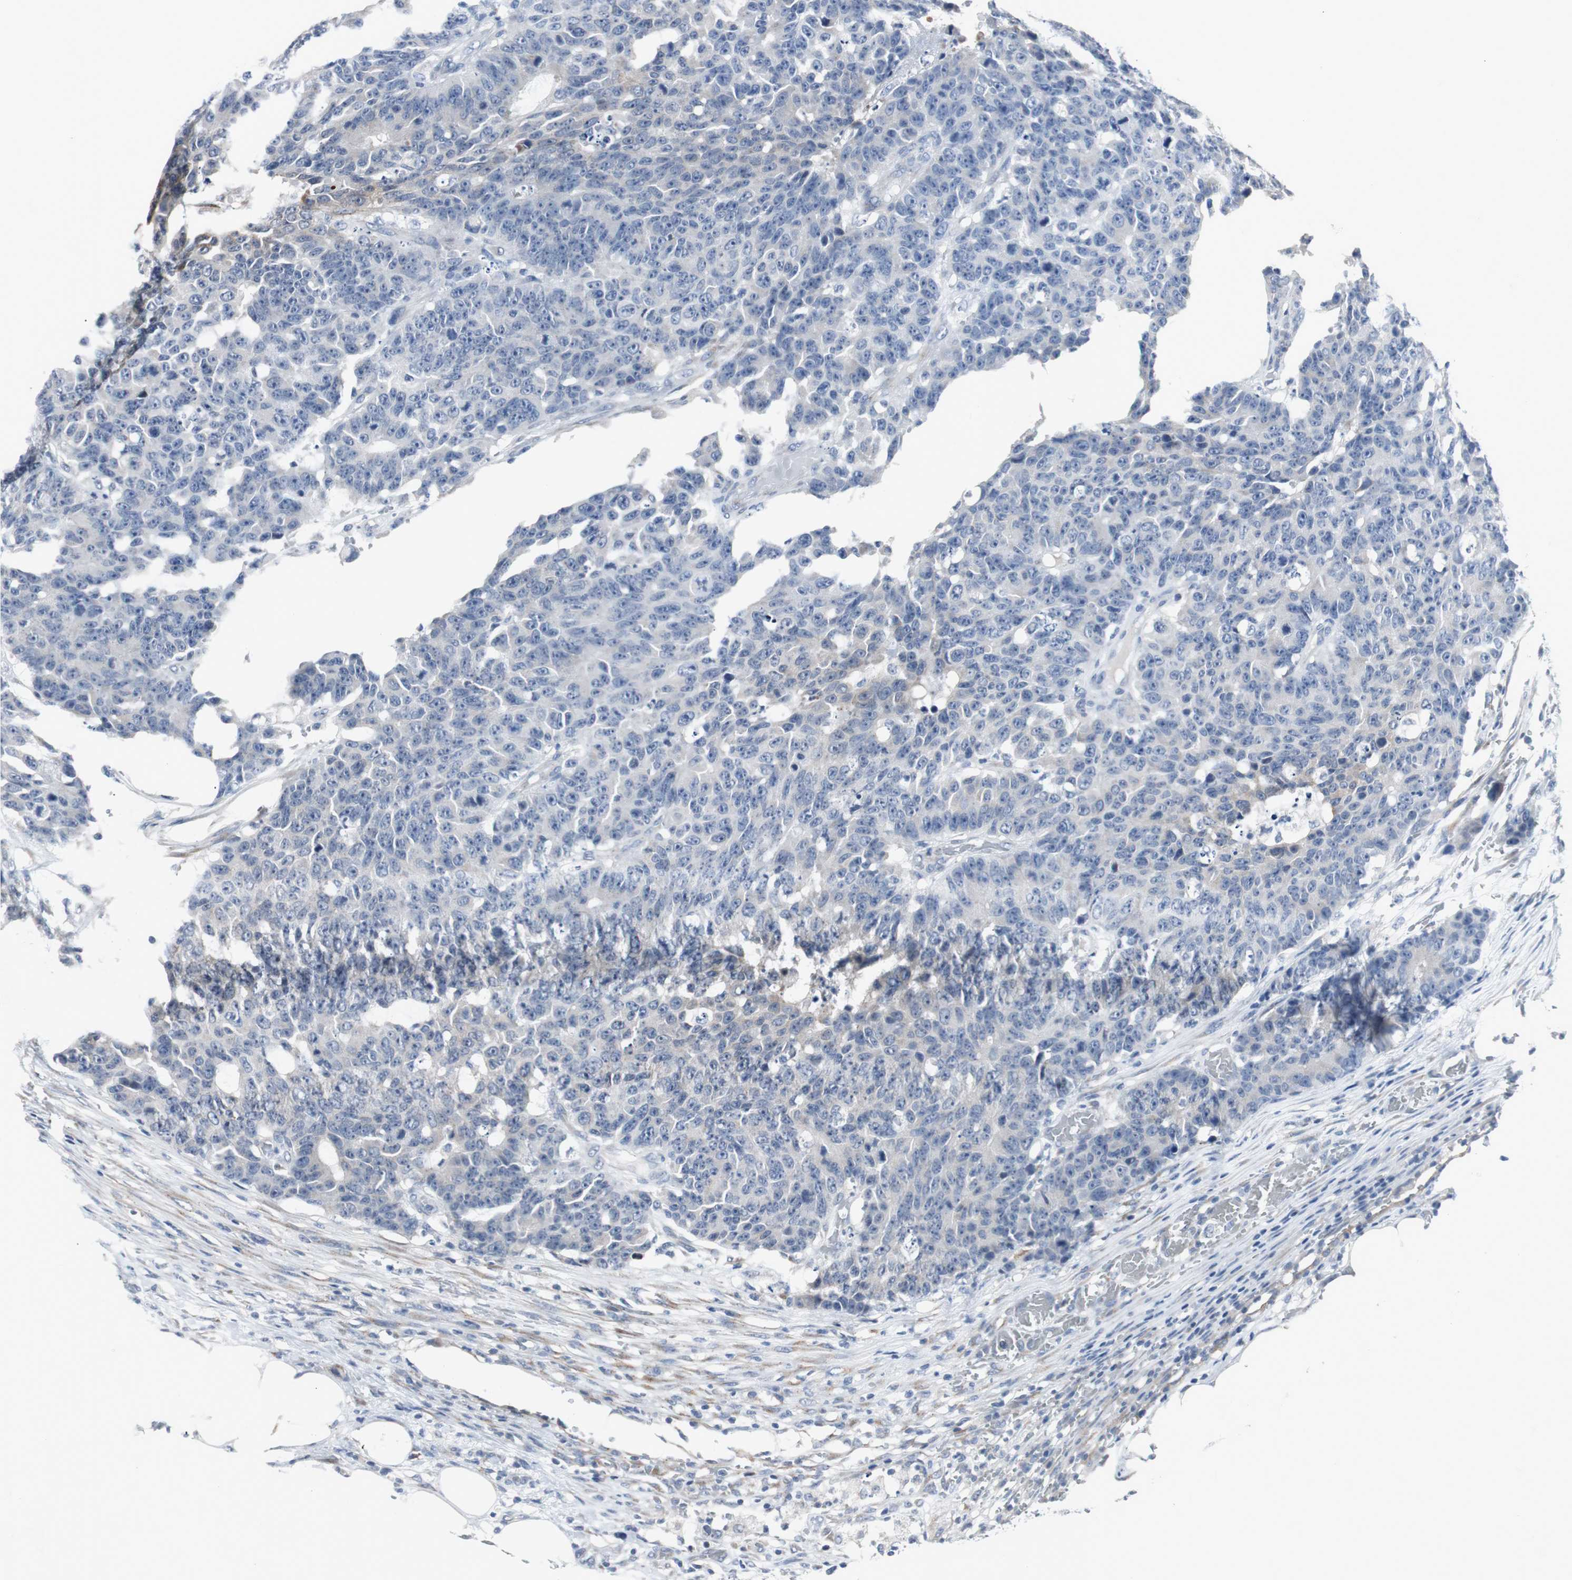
{"staining": {"intensity": "negative", "quantity": "none", "location": "none"}, "tissue": "colorectal cancer", "cell_type": "Tumor cells", "image_type": "cancer", "snomed": [{"axis": "morphology", "description": "Adenocarcinoma, NOS"}, {"axis": "topography", "description": "Colon"}], "caption": "Immunohistochemical staining of colorectal cancer (adenocarcinoma) reveals no significant expression in tumor cells.", "gene": "SOX30", "patient": {"sex": "female", "age": 86}}